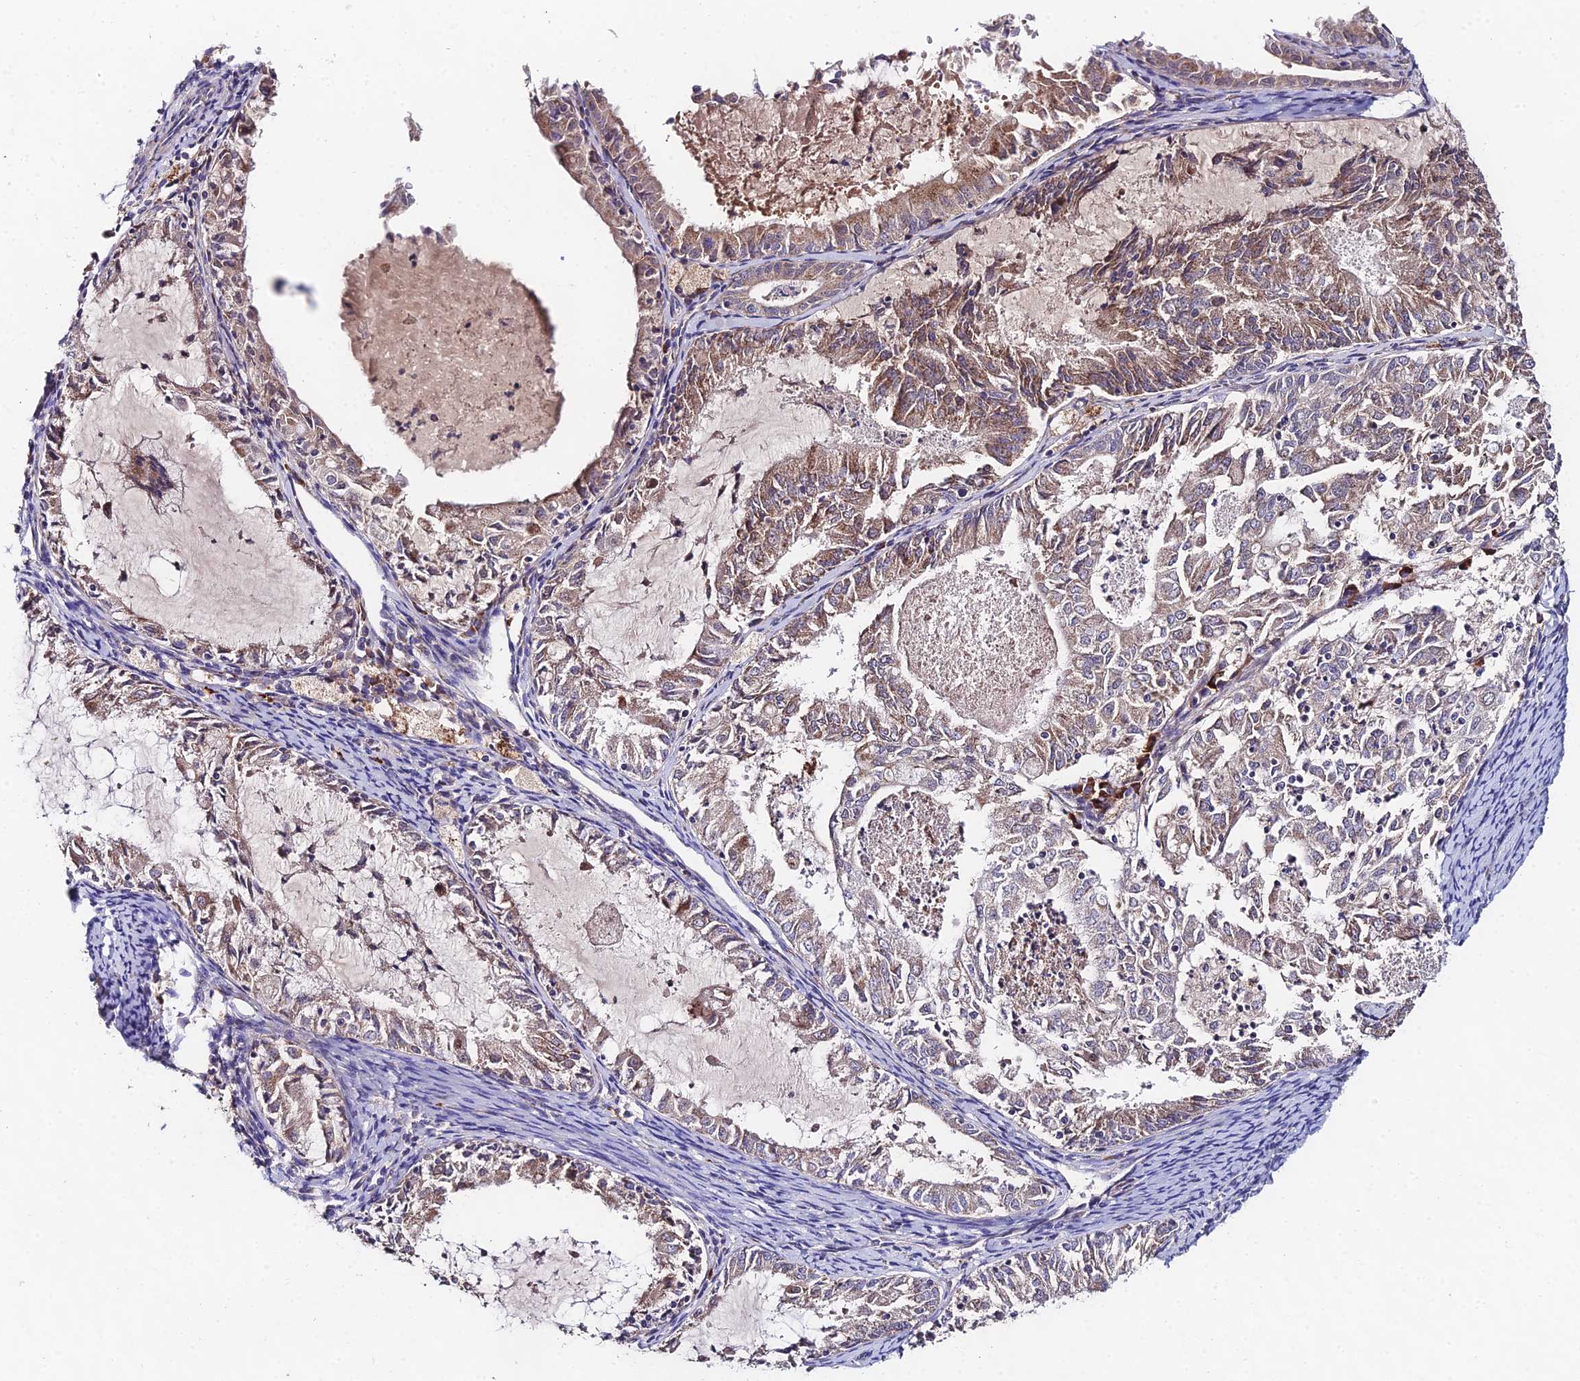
{"staining": {"intensity": "moderate", "quantity": ">75%", "location": "cytoplasmic/membranous"}, "tissue": "endometrial cancer", "cell_type": "Tumor cells", "image_type": "cancer", "snomed": [{"axis": "morphology", "description": "Adenocarcinoma, NOS"}, {"axis": "topography", "description": "Endometrium"}], "caption": "Human endometrial cancer stained with a brown dye shows moderate cytoplasmic/membranous positive staining in approximately >75% of tumor cells.", "gene": "WDR43", "patient": {"sex": "female", "age": 57}}